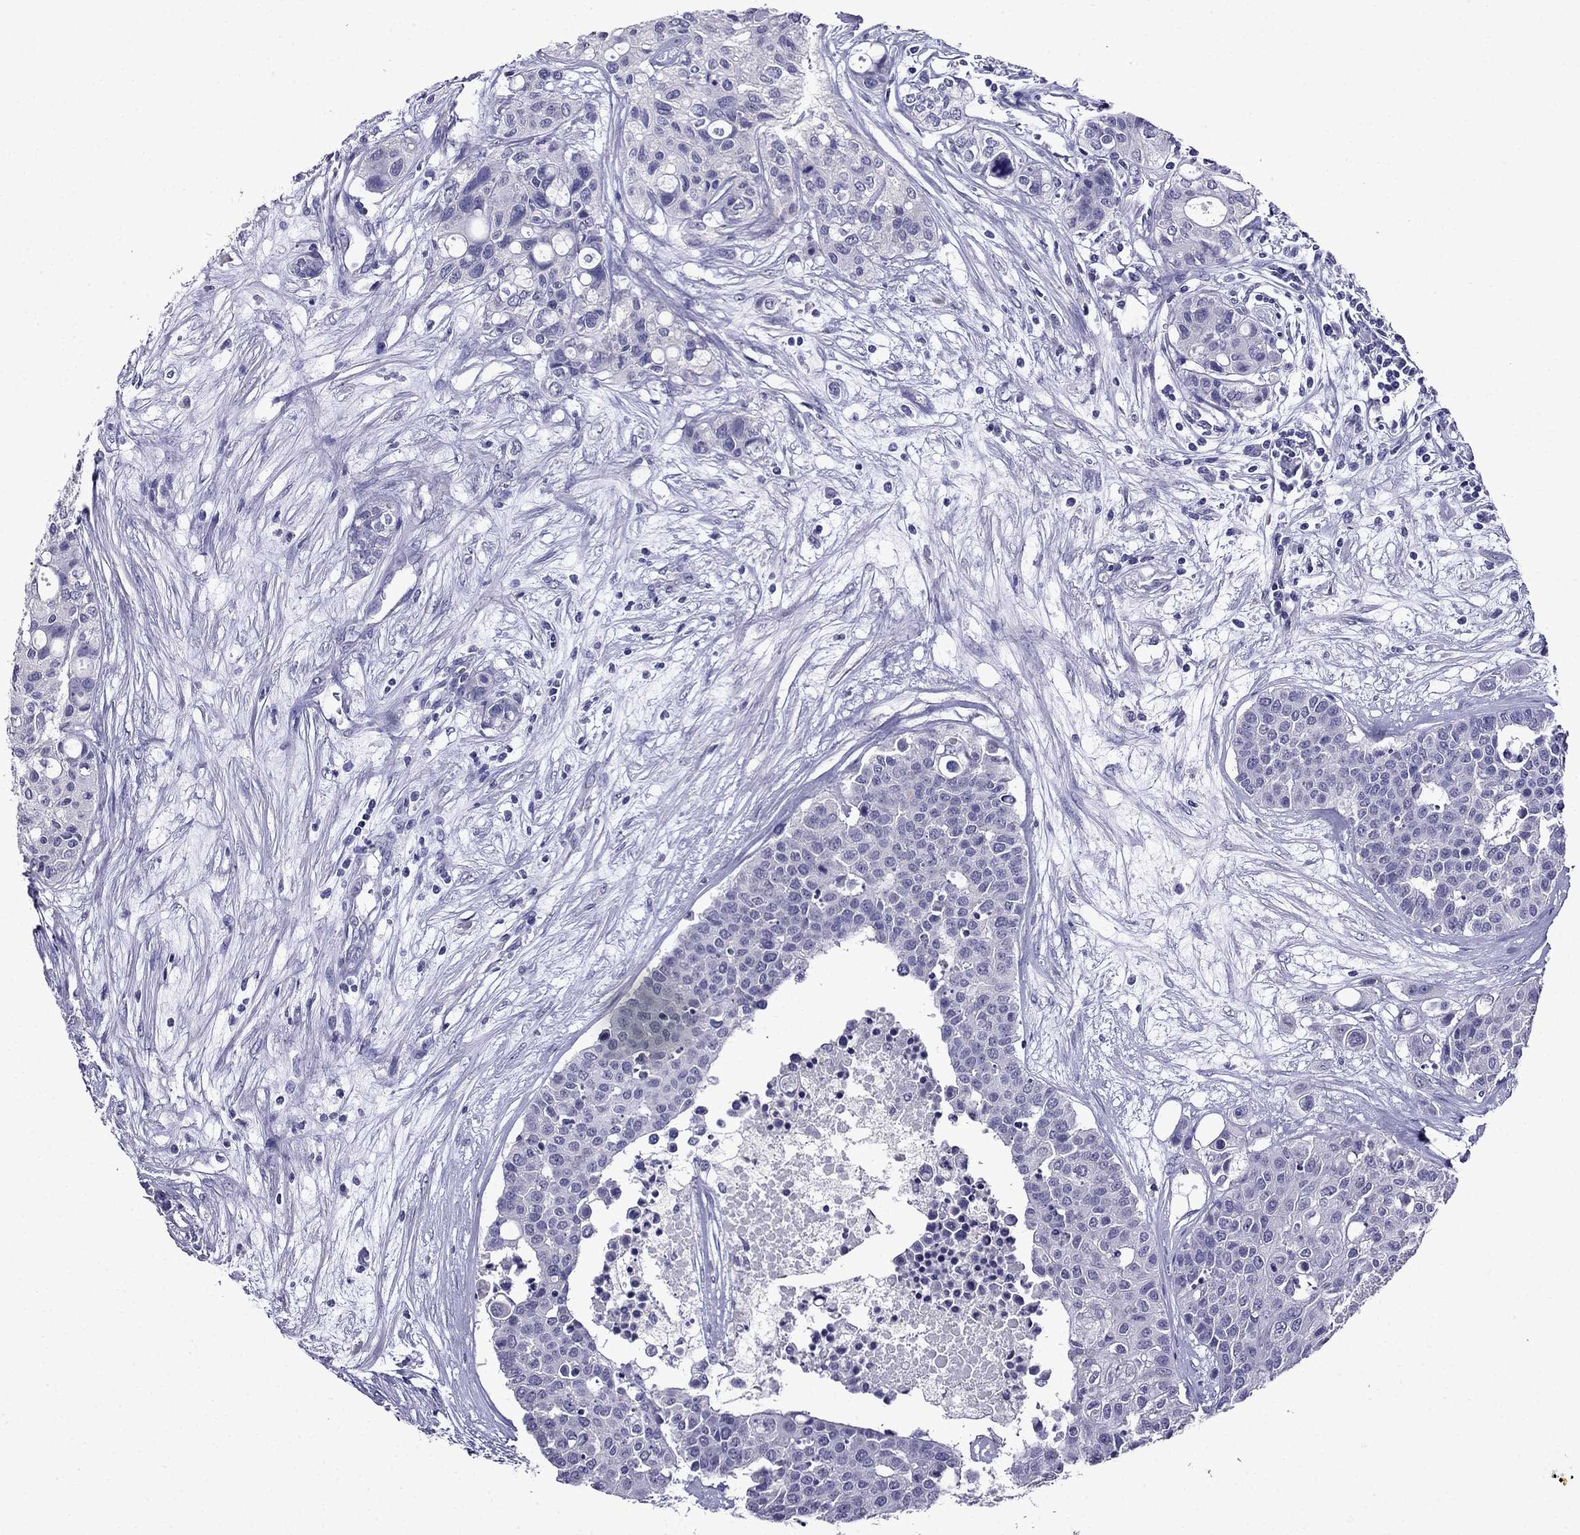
{"staining": {"intensity": "negative", "quantity": "none", "location": "none"}, "tissue": "carcinoid", "cell_type": "Tumor cells", "image_type": "cancer", "snomed": [{"axis": "morphology", "description": "Carcinoid, malignant, NOS"}, {"axis": "topography", "description": "Colon"}], "caption": "This is an immunohistochemistry micrograph of malignant carcinoid. There is no staining in tumor cells.", "gene": "DNAH17", "patient": {"sex": "male", "age": 81}}